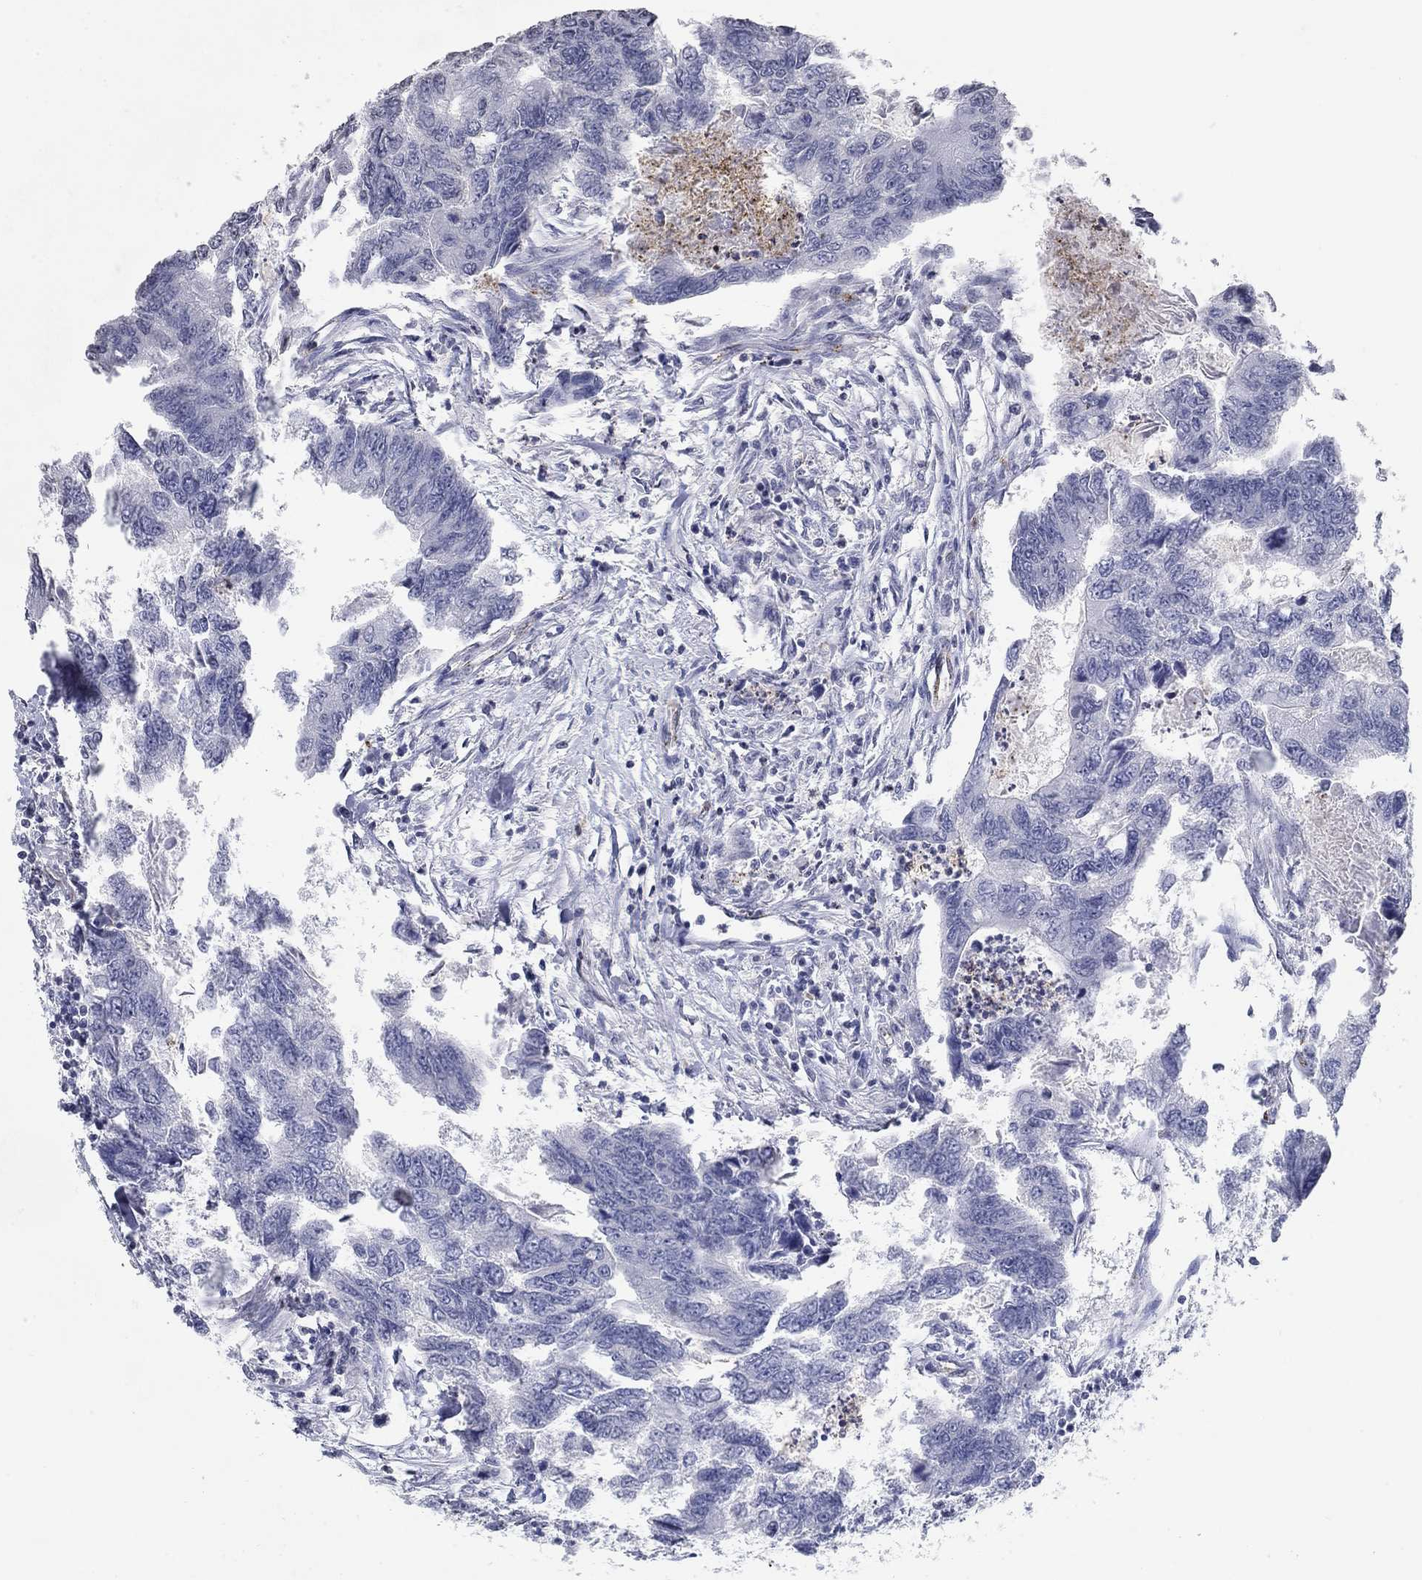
{"staining": {"intensity": "negative", "quantity": "none", "location": "none"}, "tissue": "colorectal cancer", "cell_type": "Tumor cells", "image_type": "cancer", "snomed": [{"axis": "morphology", "description": "Adenocarcinoma, NOS"}, {"axis": "topography", "description": "Colon"}], "caption": "An immunohistochemistry (IHC) photomicrograph of colorectal cancer (adenocarcinoma) is shown. There is no staining in tumor cells of colorectal cancer (adenocarcinoma).", "gene": "TINAG", "patient": {"sex": "female", "age": 65}}